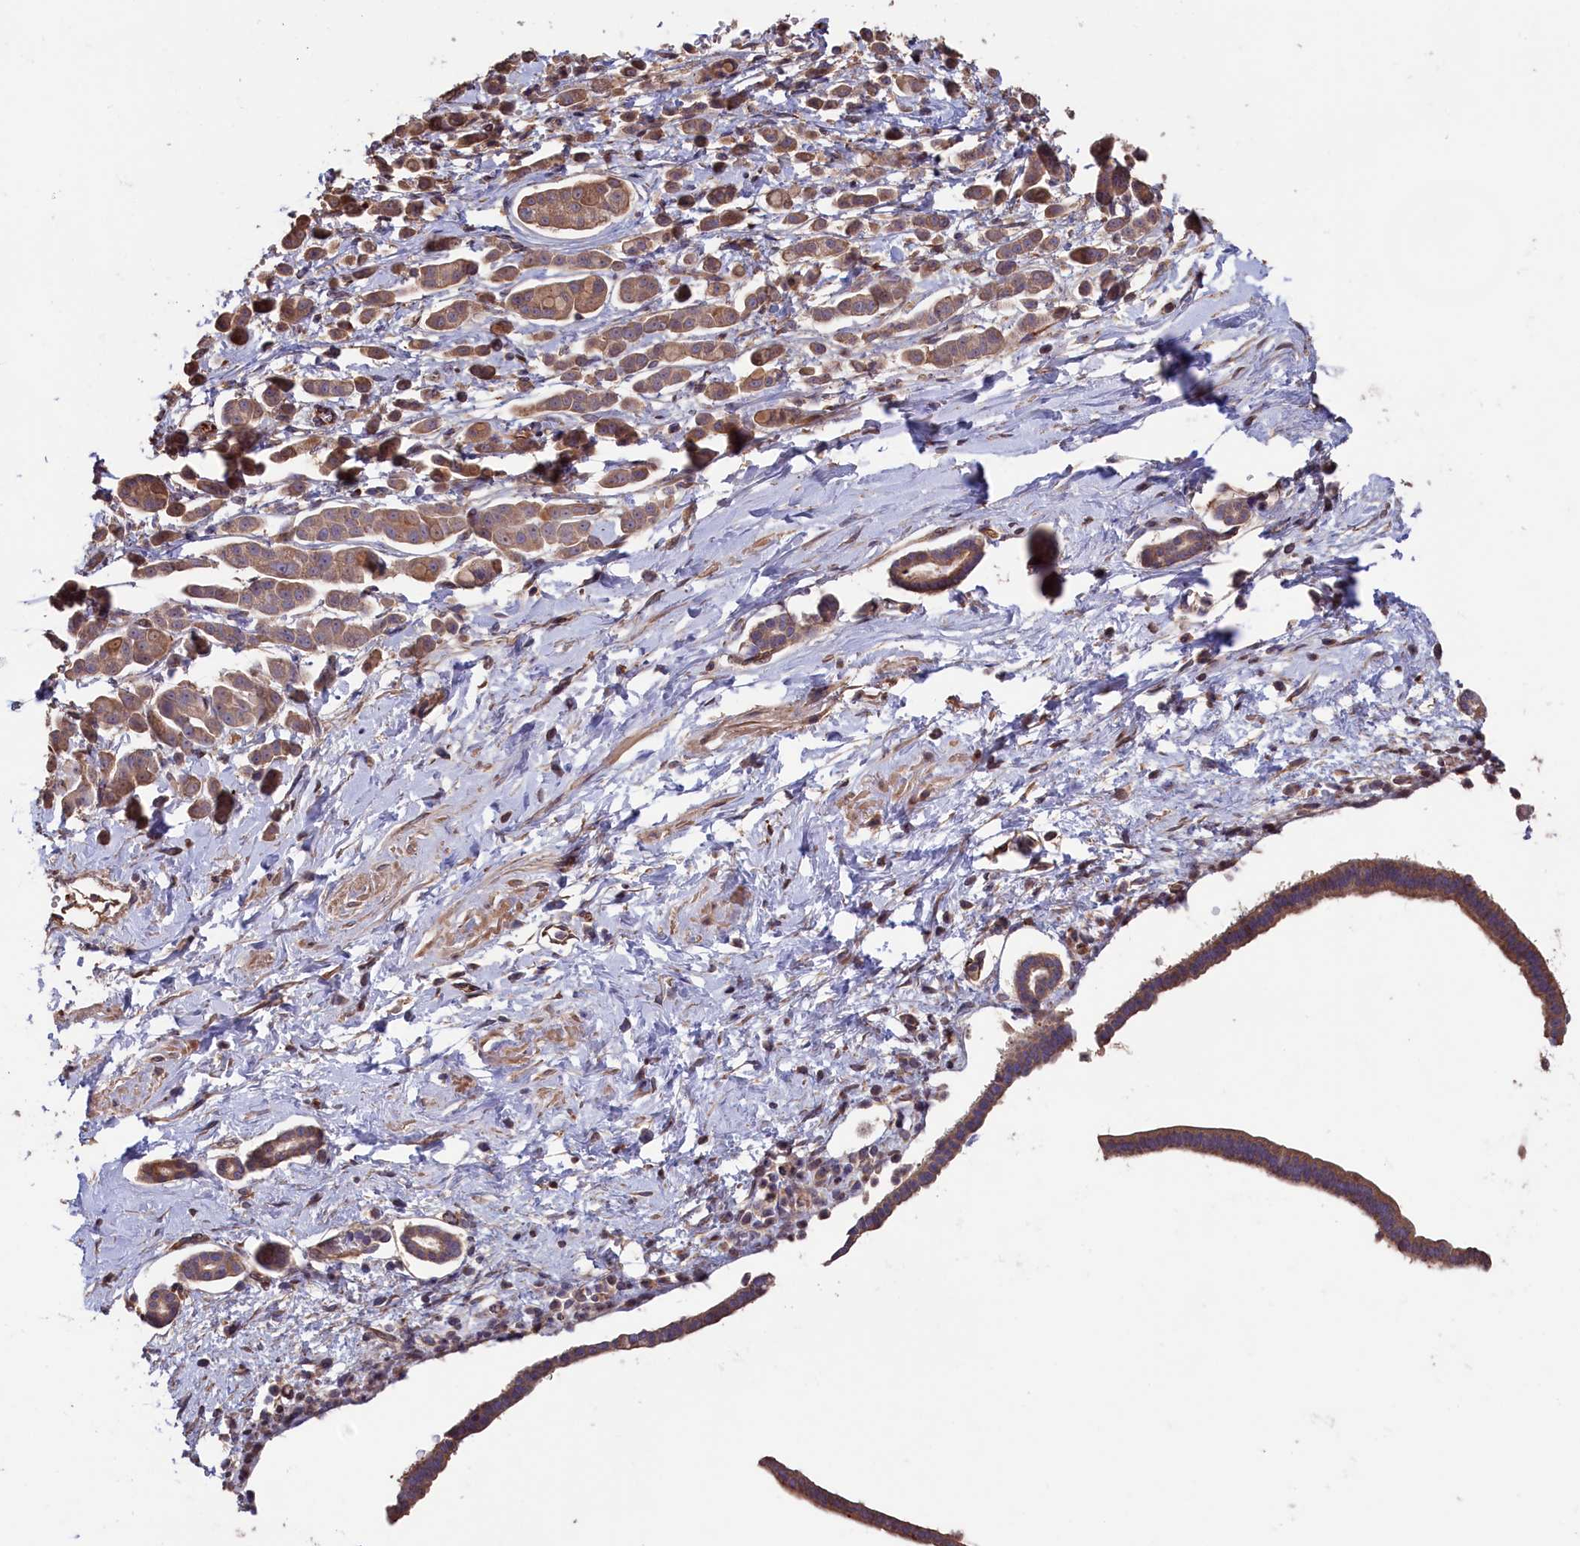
{"staining": {"intensity": "weak", "quantity": ">75%", "location": "cytoplasmic/membranous"}, "tissue": "pancreatic cancer", "cell_type": "Tumor cells", "image_type": "cancer", "snomed": [{"axis": "morphology", "description": "Normal tissue, NOS"}, {"axis": "morphology", "description": "Adenocarcinoma, NOS"}, {"axis": "topography", "description": "Pancreas"}], "caption": "Immunohistochemical staining of pancreatic cancer (adenocarcinoma) shows low levels of weak cytoplasmic/membranous protein staining in approximately >75% of tumor cells.", "gene": "GREB1L", "patient": {"sex": "female", "age": 64}}